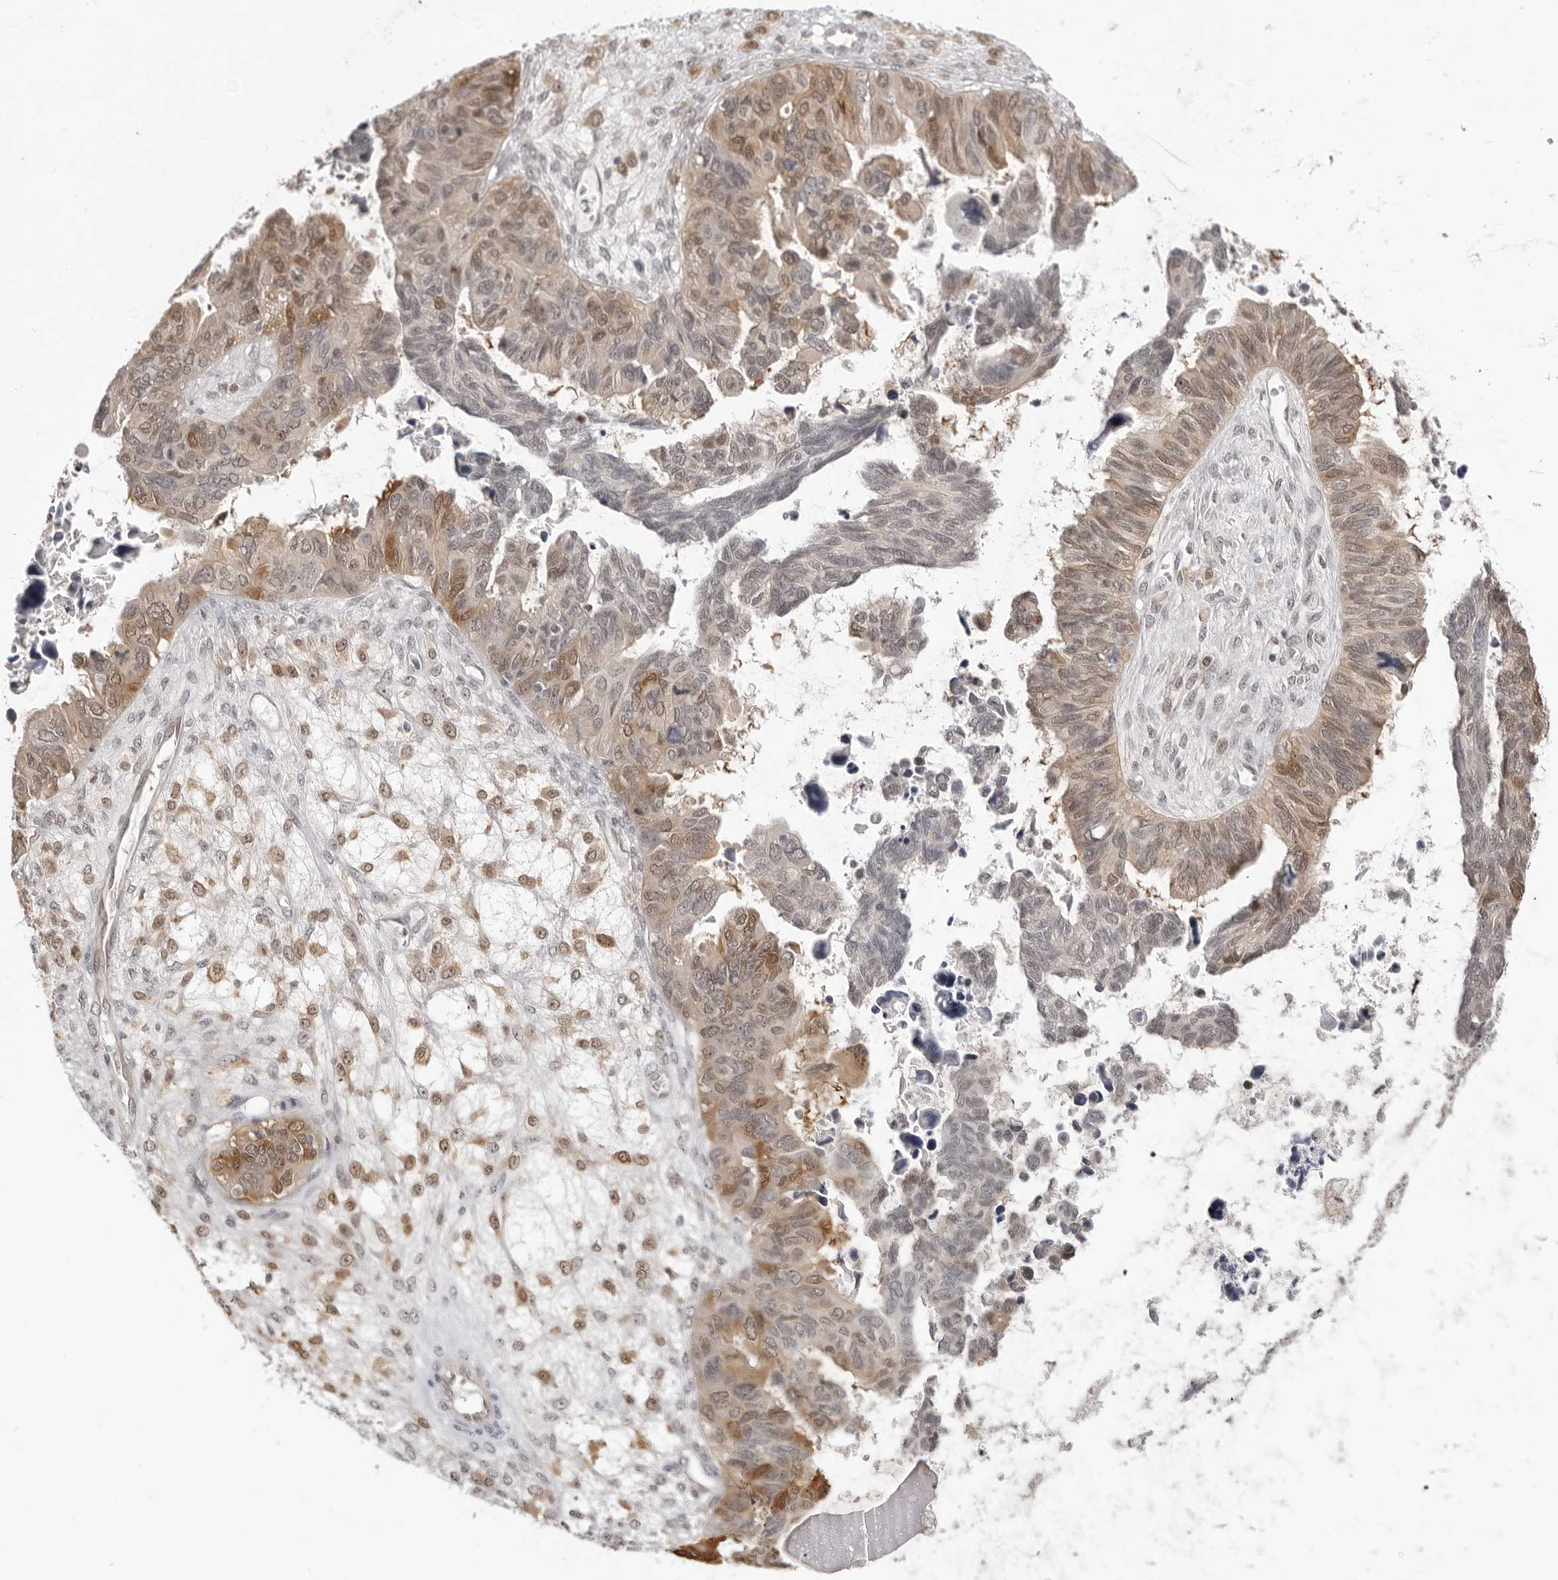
{"staining": {"intensity": "moderate", "quantity": ">75%", "location": "cytoplasmic/membranous,nuclear"}, "tissue": "ovarian cancer", "cell_type": "Tumor cells", "image_type": "cancer", "snomed": [{"axis": "morphology", "description": "Cystadenocarcinoma, serous, NOS"}, {"axis": "topography", "description": "Ovary"}], "caption": "Ovarian cancer (serous cystadenocarcinoma) stained with a brown dye reveals moderate cytoplasmic/membranous and nuclear positive expression in approximately >75% of tumor cells.", "gene": "SRGAP2", "patient": {"sex": "female", "age": 79}}